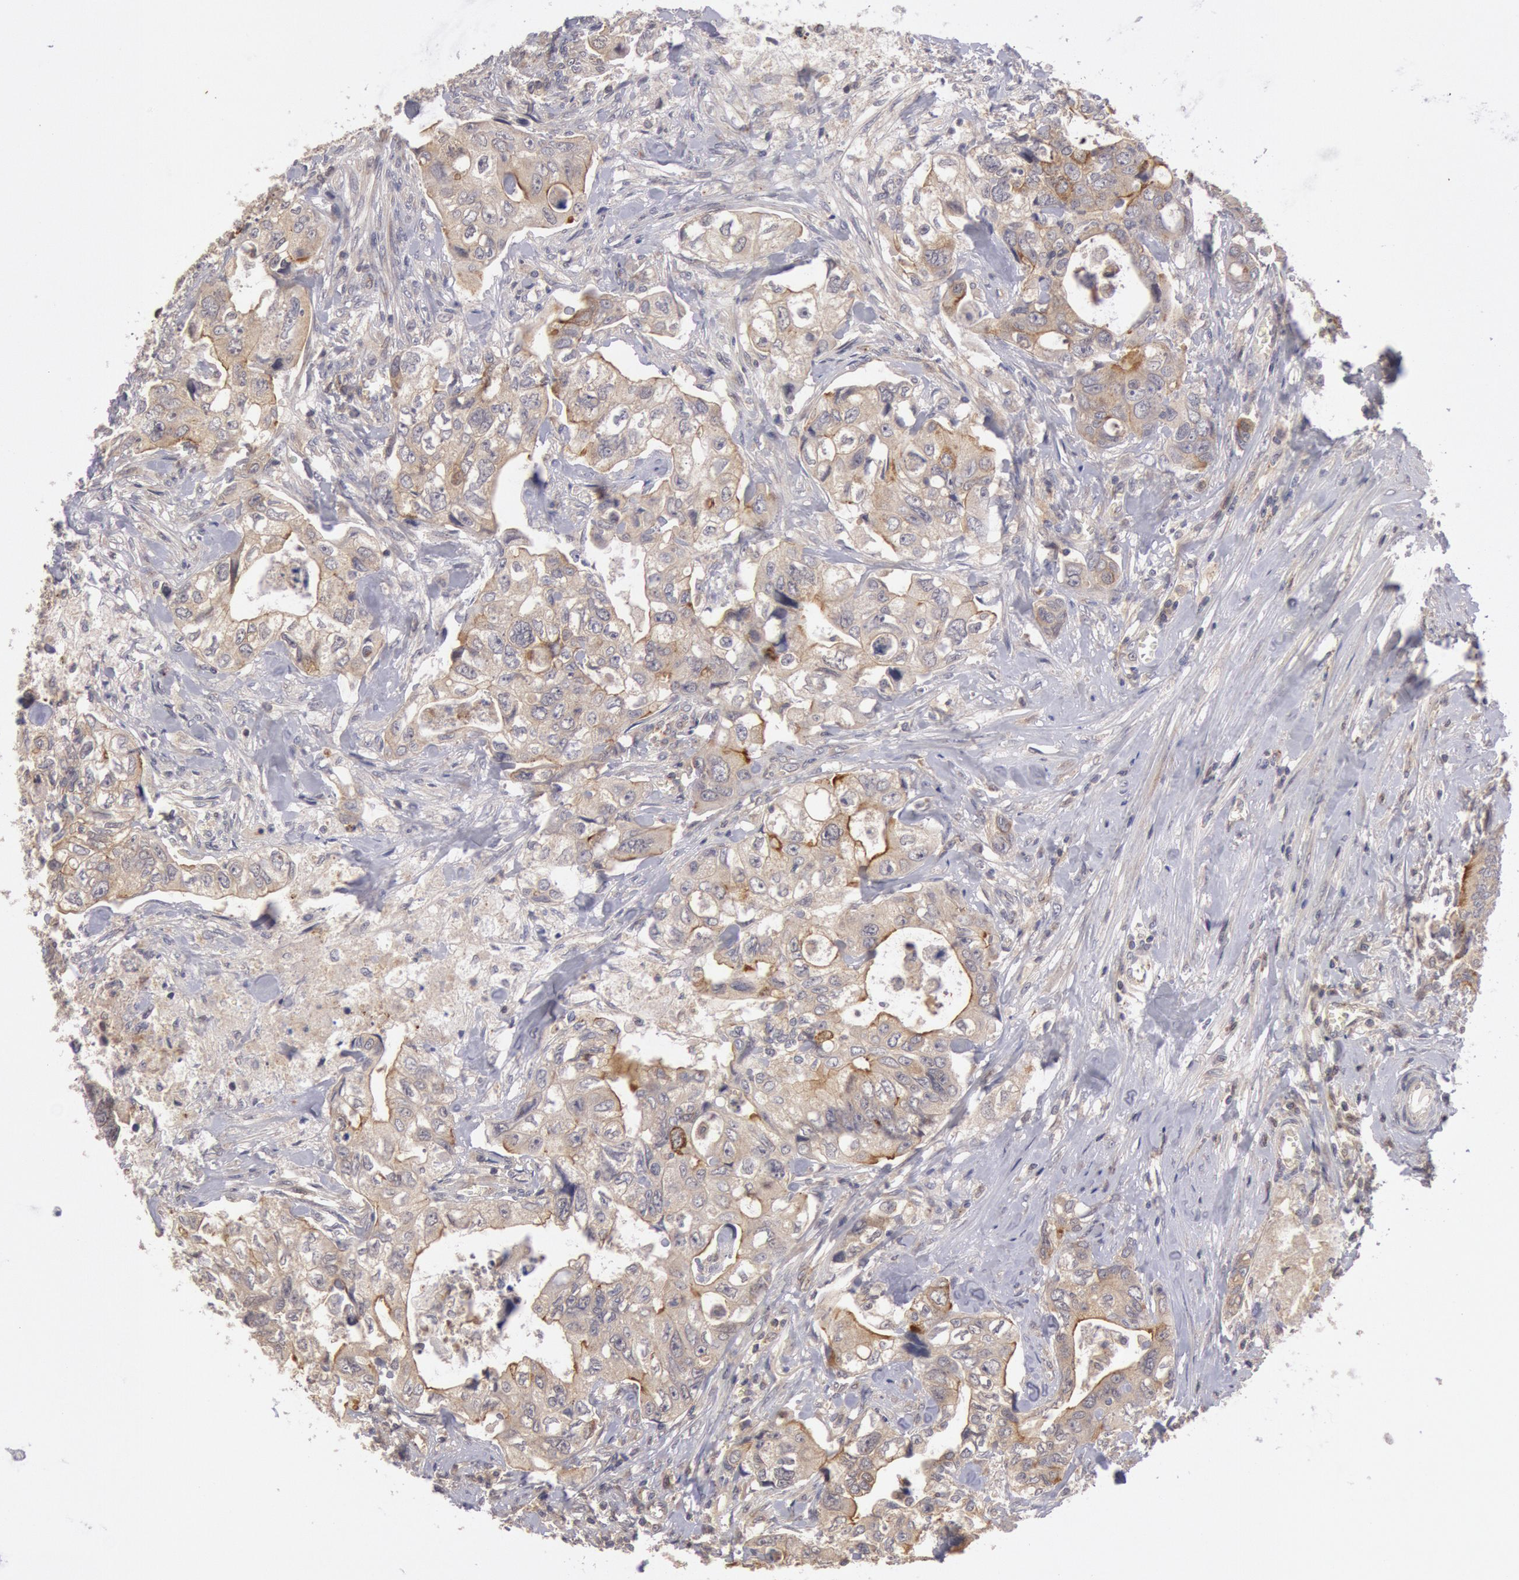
{"staining": {"intensity": "moderate", "quantity": ">75%", "location": "cytoplasmic/membranous"}, "tissue": "colorectal cancer", "cell_type": "Tumor cells", "image_type": "cancer", "snomed": [{"axis": "morphology", "description": "Adenocarcinoma, NOS"}, {"axis": "topography", "description": "Rectum"}], "caption": "The photomicrograph demonstrates staining of colorectal cancer, revealing moderate cytoplasmic/membranous protein staining (brown color) within tumor cells.", "gene": "PLA2G6", "patient": {"sex": "female", "age": 57}}